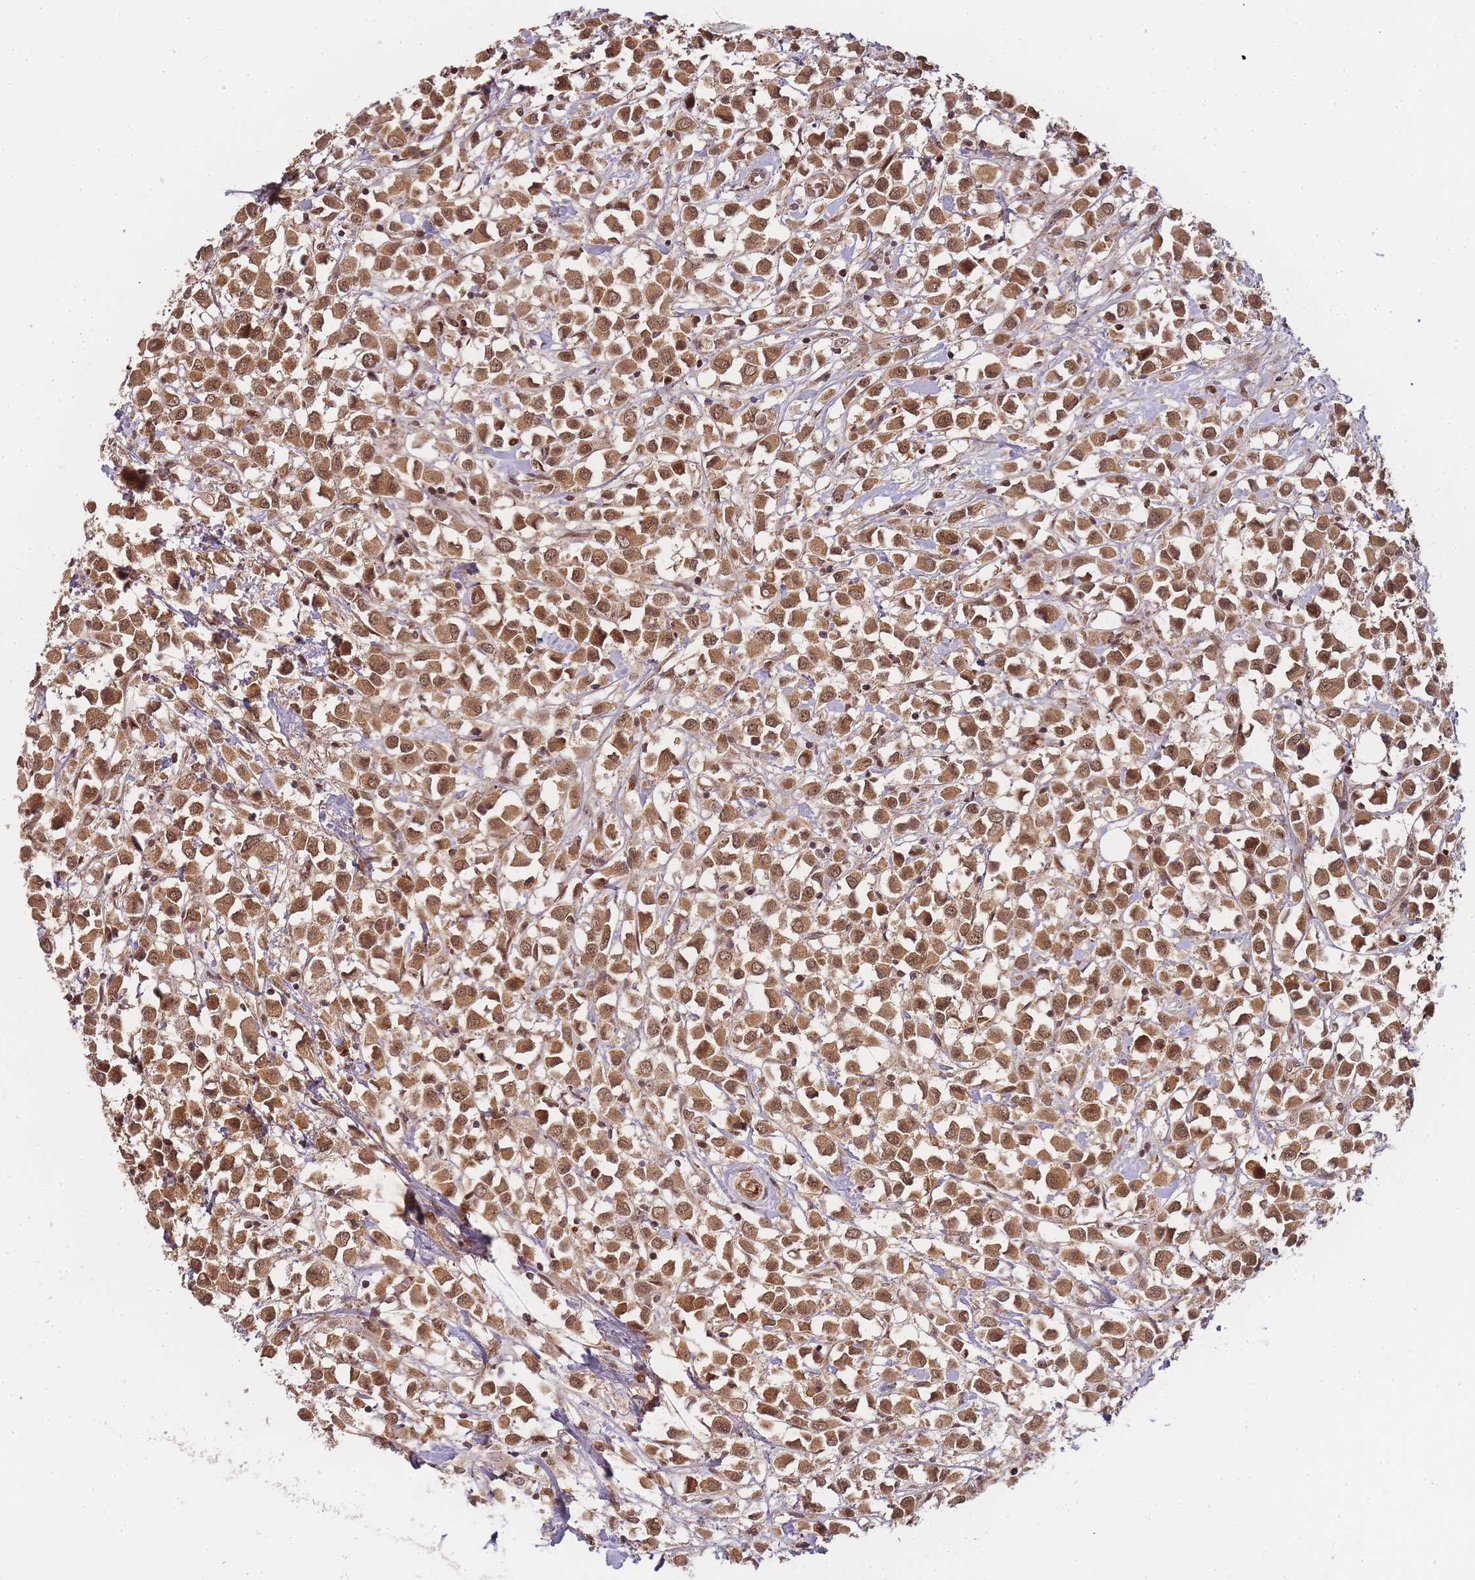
{"staining": {"intensity": "moderate", "quantity": ">75%", "location": "cytoplasmic/membranous,nuclear"}, "tissue": "breast cancer", "cell_type": "Tumor cells", "image_type": "cancer", "snomed": [{"axis": "morphology", "description": "Duct carcinoma"}, {"axis": "topography", "description": "Breast"}], "caption": "Immunohistochemistry (IHC) of invasive ductal carcinoma (breast) reveals medium levels of moderate cytoplasmic/membranous and nuclear positivity in approximately >75% of tumor cells. The staining was performed using DAB to visualize the protein expression in brown, while the nuclei were stained in blue with hematoxylin (Magnification: 20x).", "gene": "ZNF497", "patient": {"sex": "female", "age": 61}}